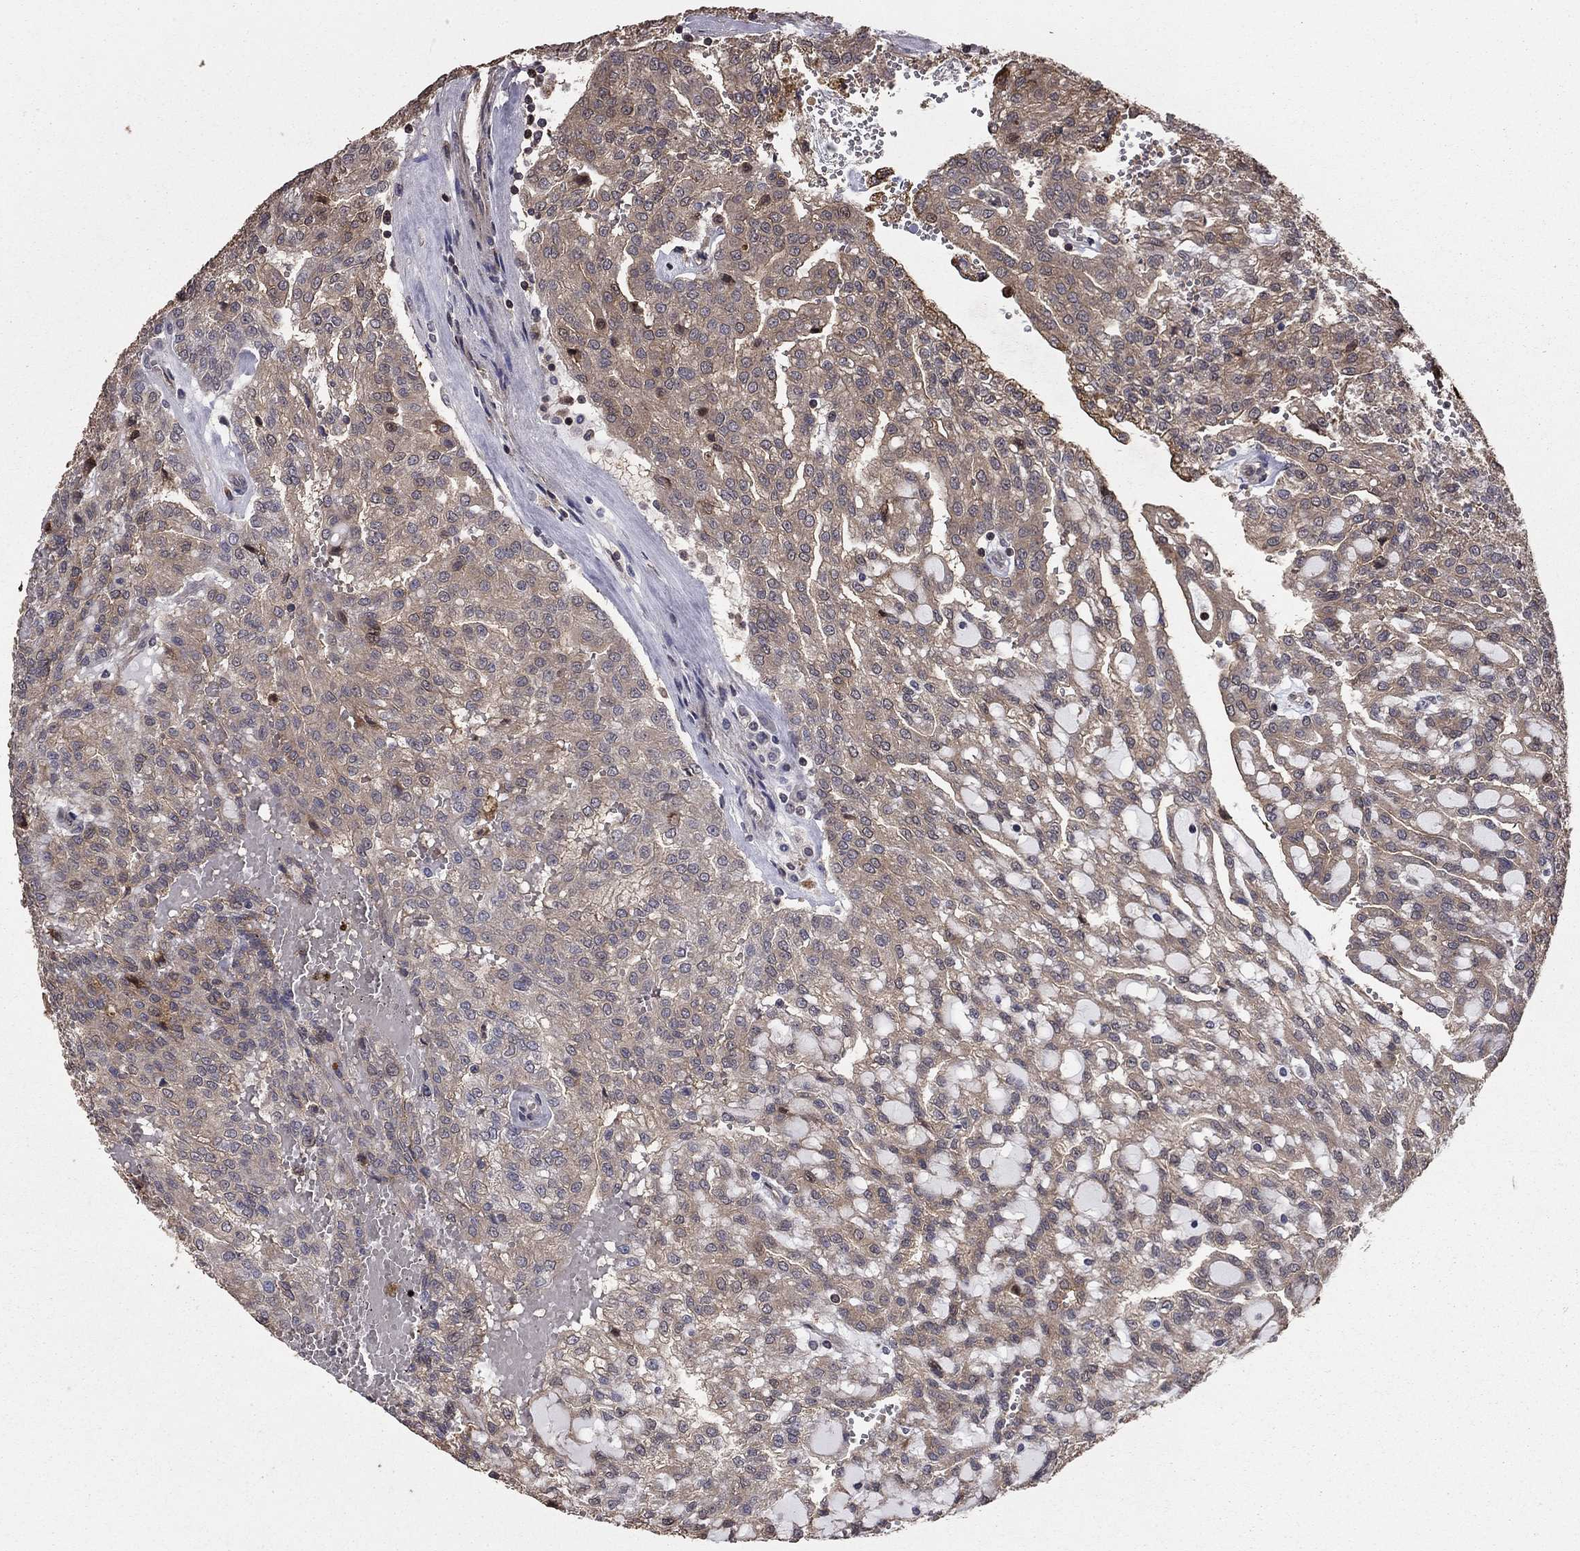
{"staining": {"intensity": "negative", "quantity": "none", "location": "none"}, "tissue": "renal cancer", "cell_type": "Tumor cells", "image_type": "cancer", "snomed": [{"axis": "morphology", "description": "Adenocarcinoma, NOS"}, {"axis": "topography", "description": "Kidney"}], "caption": "This is a image of immunohistochemistry staining of renal adenocarcinoma, which shows no staining in tumor cells.", "gene": "GYG1", "patient": {"sex": "male", "age": 63}}